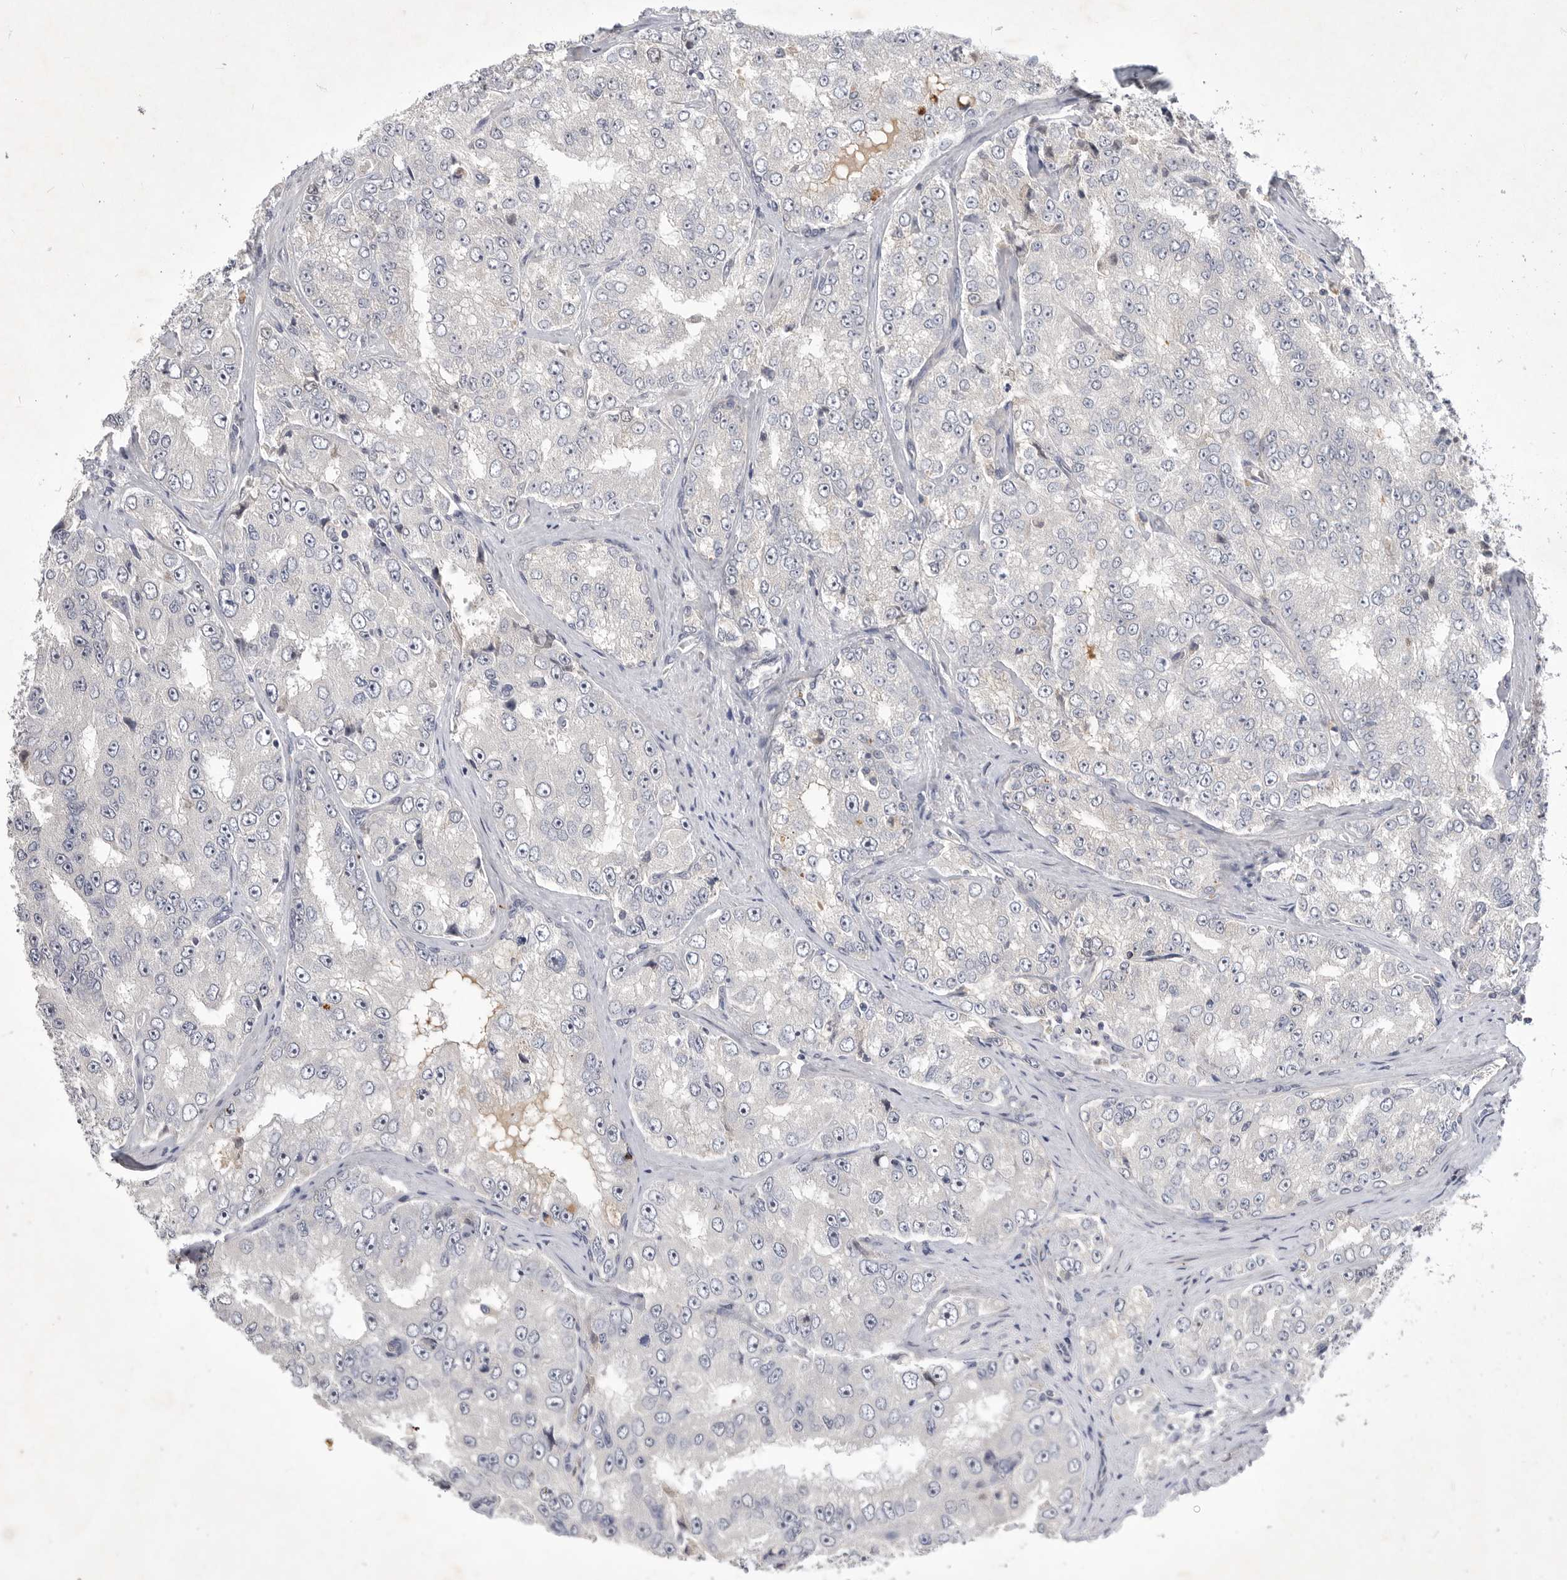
{"staining": {"intensity": "negative", "quantity": "none", "location": "none"}, "tissue": "prostate cancer", "cell_type": "Tumor cells", "image_type": "cancer", "snomed": [{"axis": "morphology", "description": "Adenocarcinoma, High grade"}, {"axis": "topography", "description": "Prostate"}], "caption": "A high-resolution micrograph shows IHC staining of prostate cancer (adenocarcinoma (high-grade)), which shows no significant expression in tumor cells. (DAB (3,3'-diaminobenzidine) immunohistochemistry (IHC) visualized using brightfield microscopy, high magnification).", "gene": "ITGAD", "patient": {"sex": "male", "age": 58}}